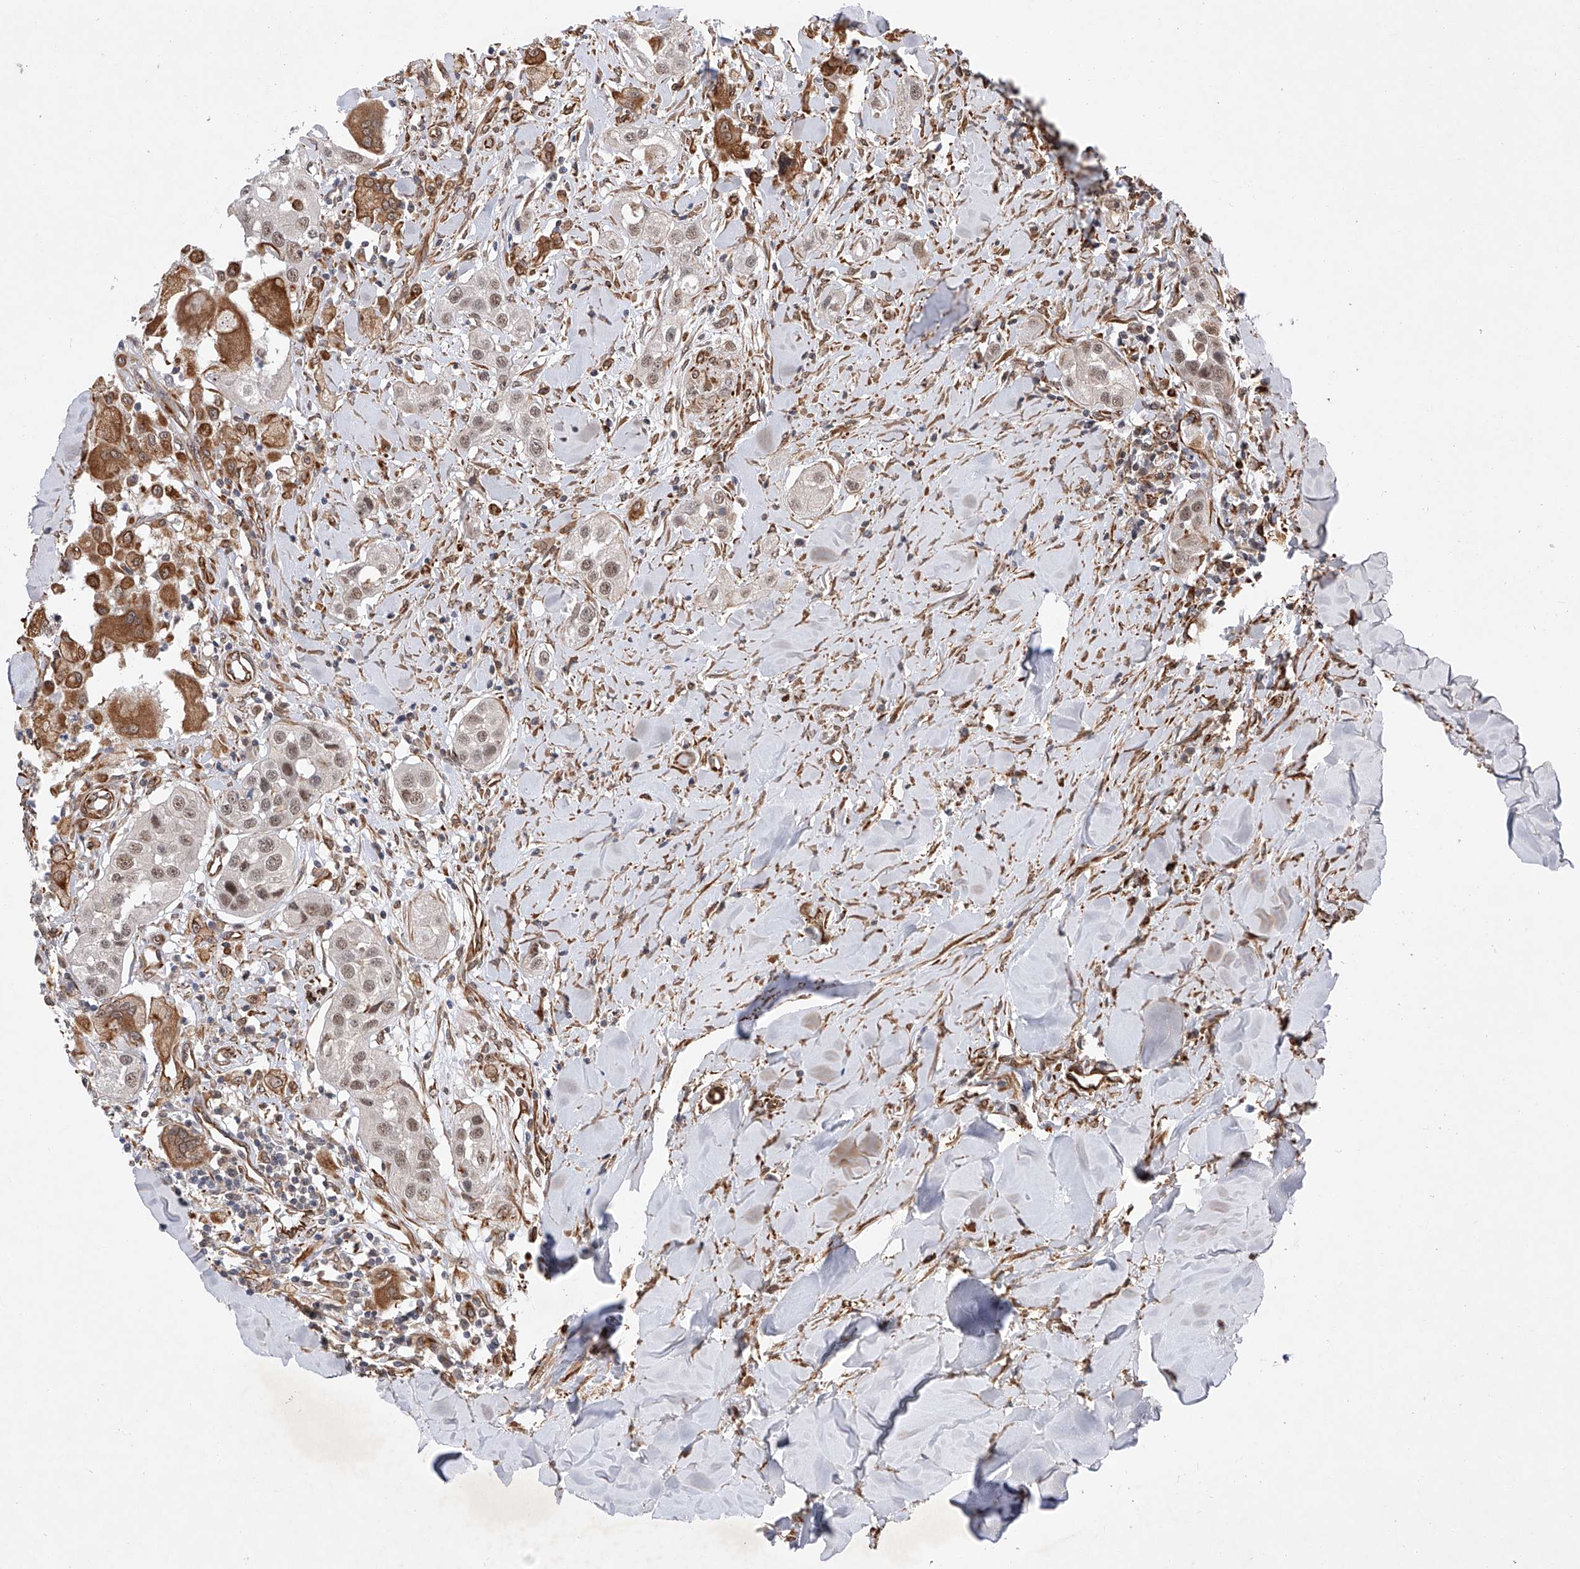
{"staining": {"intensity": "moderate", "quantity": ">75%", "location": "nuclear"}, "tissue": "head and neck cancer", "cell_type": "Tumor cells", "image_type": "cancer", "snomed": [{"axis": "morphology", "description": "Normal tissue, NOS"}, {"axis": "morphology", "description": "Squamous cell carcinoma, NOS"}, {"axis": "topography", "description": "Skeletal muscle"}, {"axis": "topography", "description": "Head-Neck"}], "caption": "The immunohistochemical stain labels moderate nuclear staining in tumor cells of head and neck cancer (squamous cell carcinoma) tissue.", "gene": "AMD1", "patient": {"sex": "male", "age": 51}}